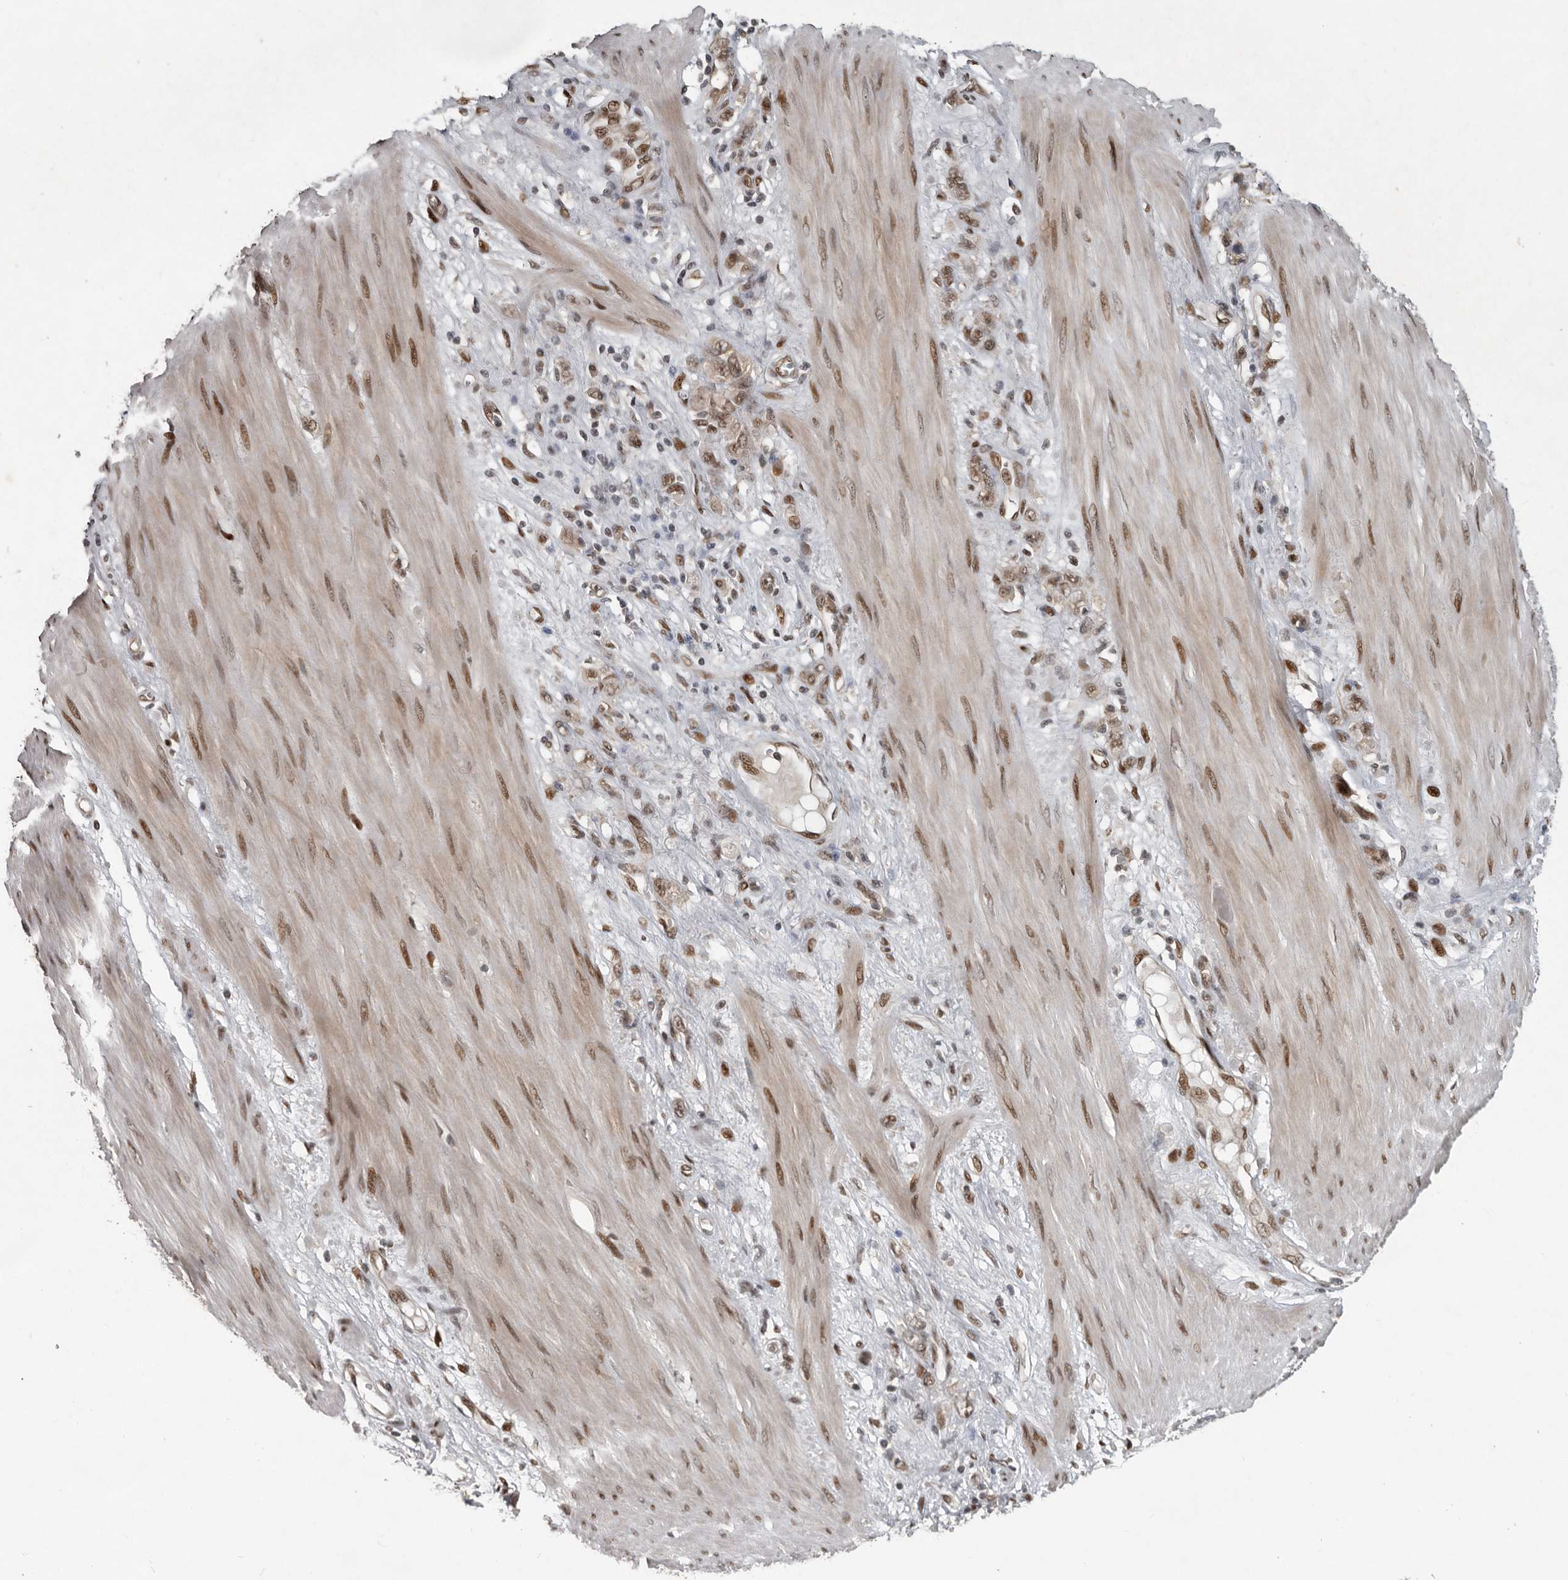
{"staining": {"intensity": "weak", "quantity": ">75%", "location": "cytoplasmic/membranous,nuclear"}, "tissue": "stomach cancer", "cell_type": "Tumor cells", "image_type": "cancer", "snomed": [{"axis": "morphology", "description": "Adenocarcinoma, NOS"}, {"axis": "topography", "description": "Stomach"}], "caption": "Immunohistochemistry staining of stomach cancer (adenocarcinoma), which reveals low levels of weak cytoplasmic/membranous and nuclear expression in about >75% of tumor cells indicating weak cytoplasmic/membranous and nuclear protein expression. The staining was performed using DAB (brown) for protein detection and nuclei were counterstained in hematoxylin (blue).", "gene": "CDC27", "patient": {"sex": "female", "age": 76}}